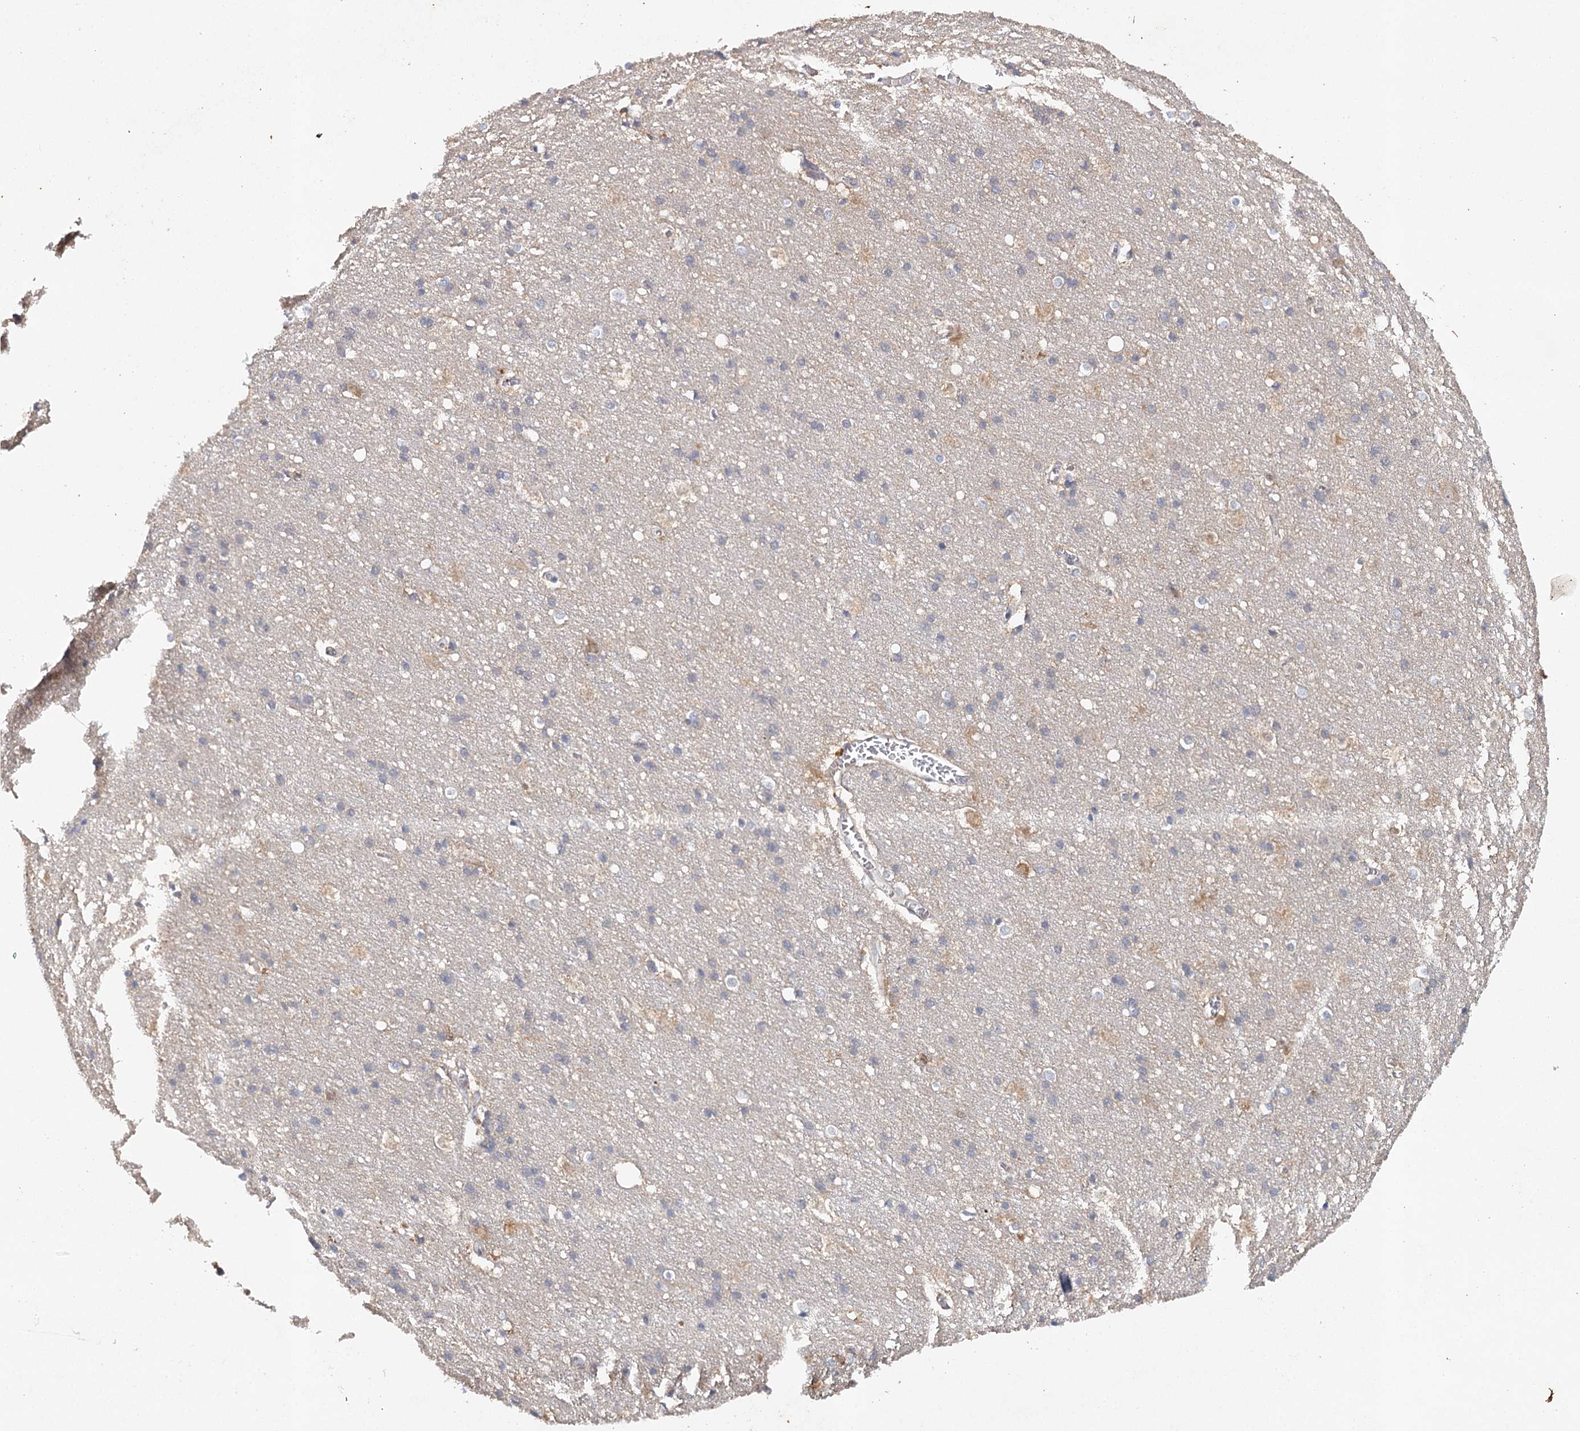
{"staining": {"intensity": "negative", "quantity": "none", "location": "none"}, "tissue": "cerebral cortex", "cell_type": "Endothelial cells", "image_type": "normal", "snomed": [{"axis": "morphology", "description": "Normal tissue, NOS"}, {"axis": "topography", "description": "Cerebral cortex"}], "caption": "Protein analysis of unremarkable cerebral cortex shows no significant expression in endothelial cells. (DAB IHC visualized using brightfield microscopy, high magnification).", "gene": "SLC41A2", "patient": {"sex": "male", "age": 54}}